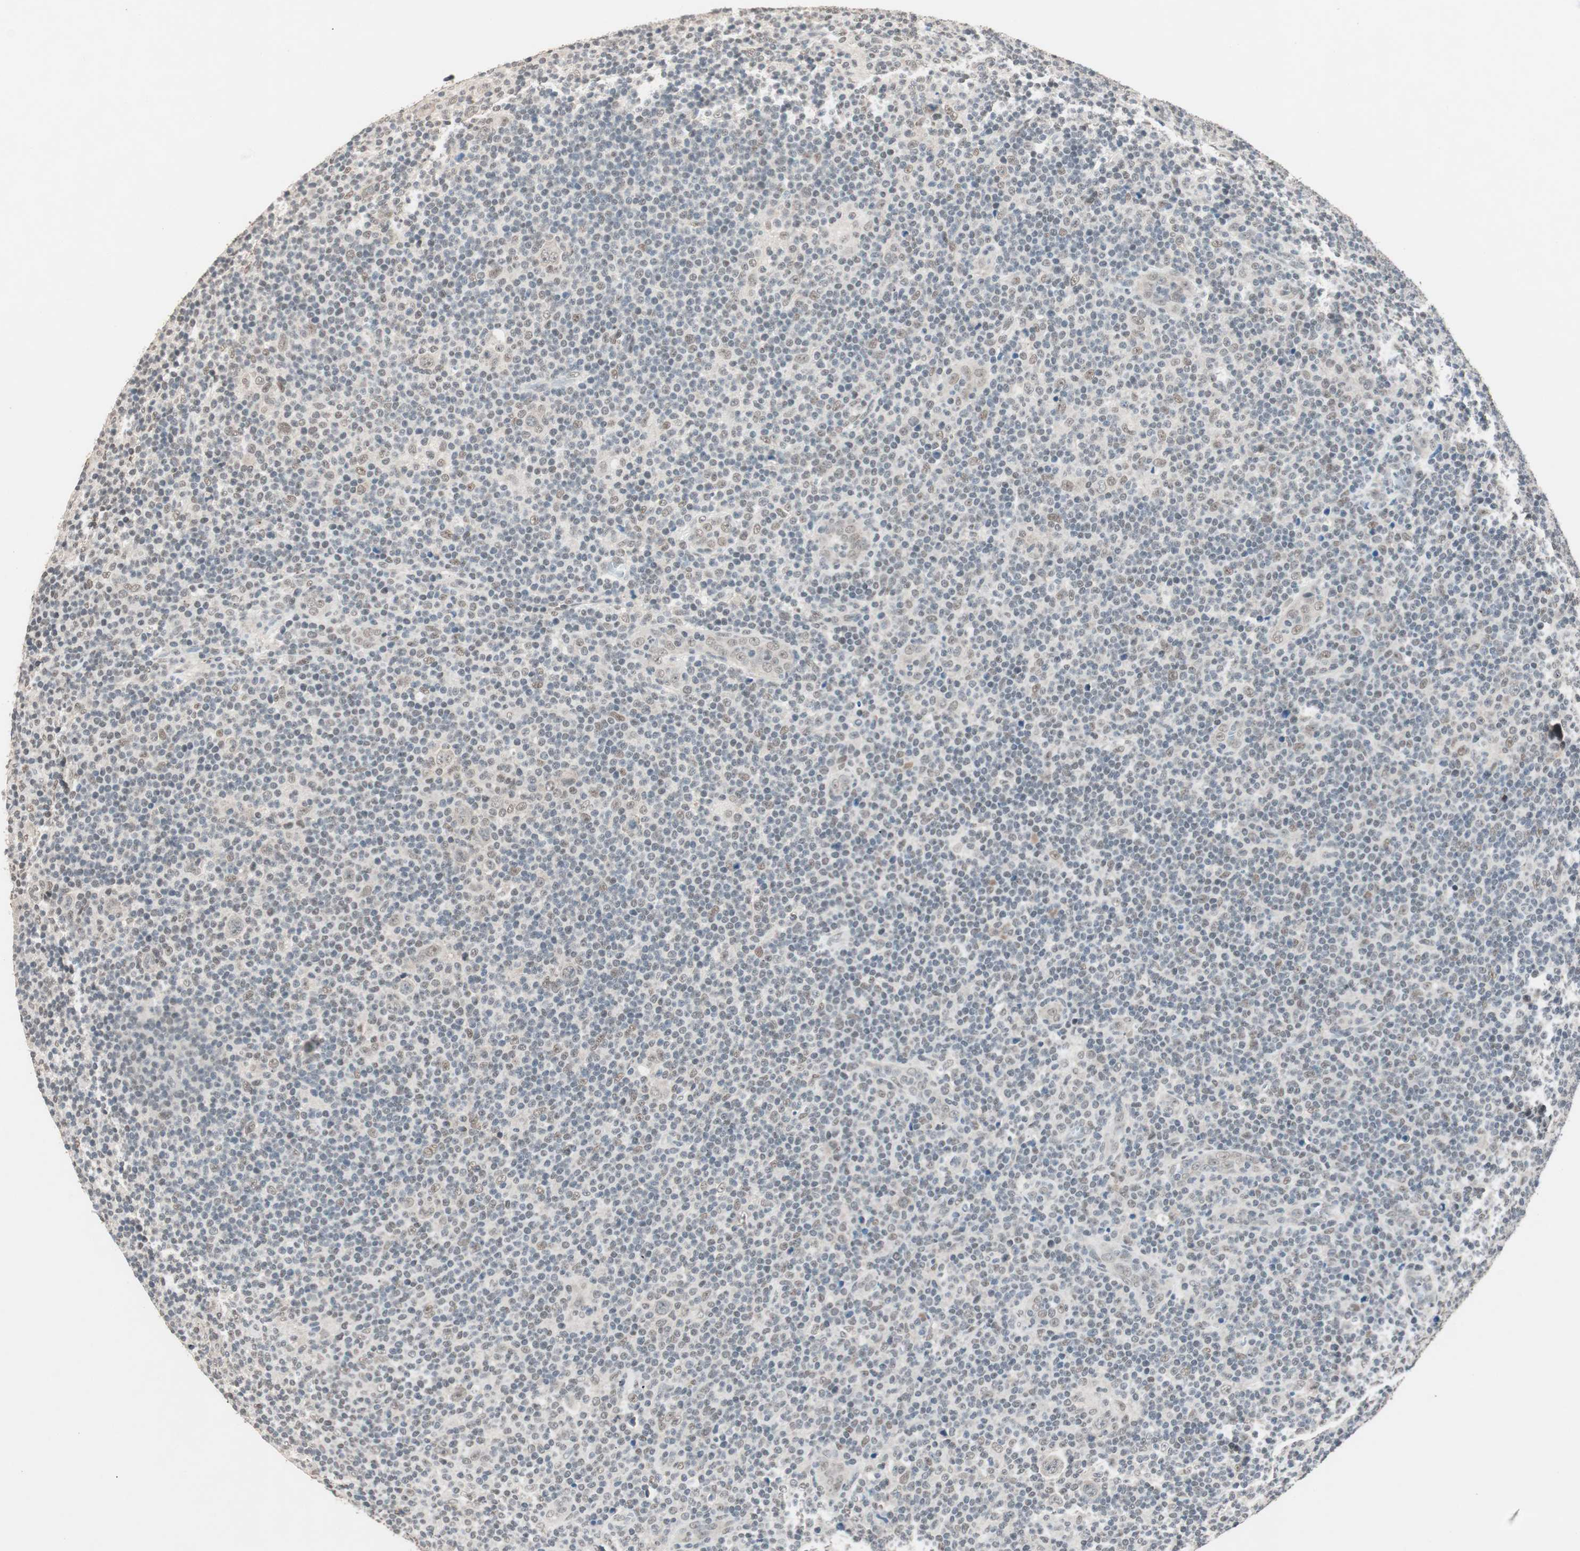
{"staining": {"intensity": "negative", "quantity": "none", "location": "none"}, "tissue": "lymphoma", "cell_type": "Tumor cells", "image_type": "cancer", "snomed": [{"axis": "morphology", "description": "Hodgkin's disease, NOS"}, {"axis": "topography", "description": "Lymph node"}], "caption": "Human Hodgkin's disease stained for a protein using IHC exhibits no staining in tumor cells.", "gene": "NFRKB", "patient": {"sex": "female", "age": 57}}